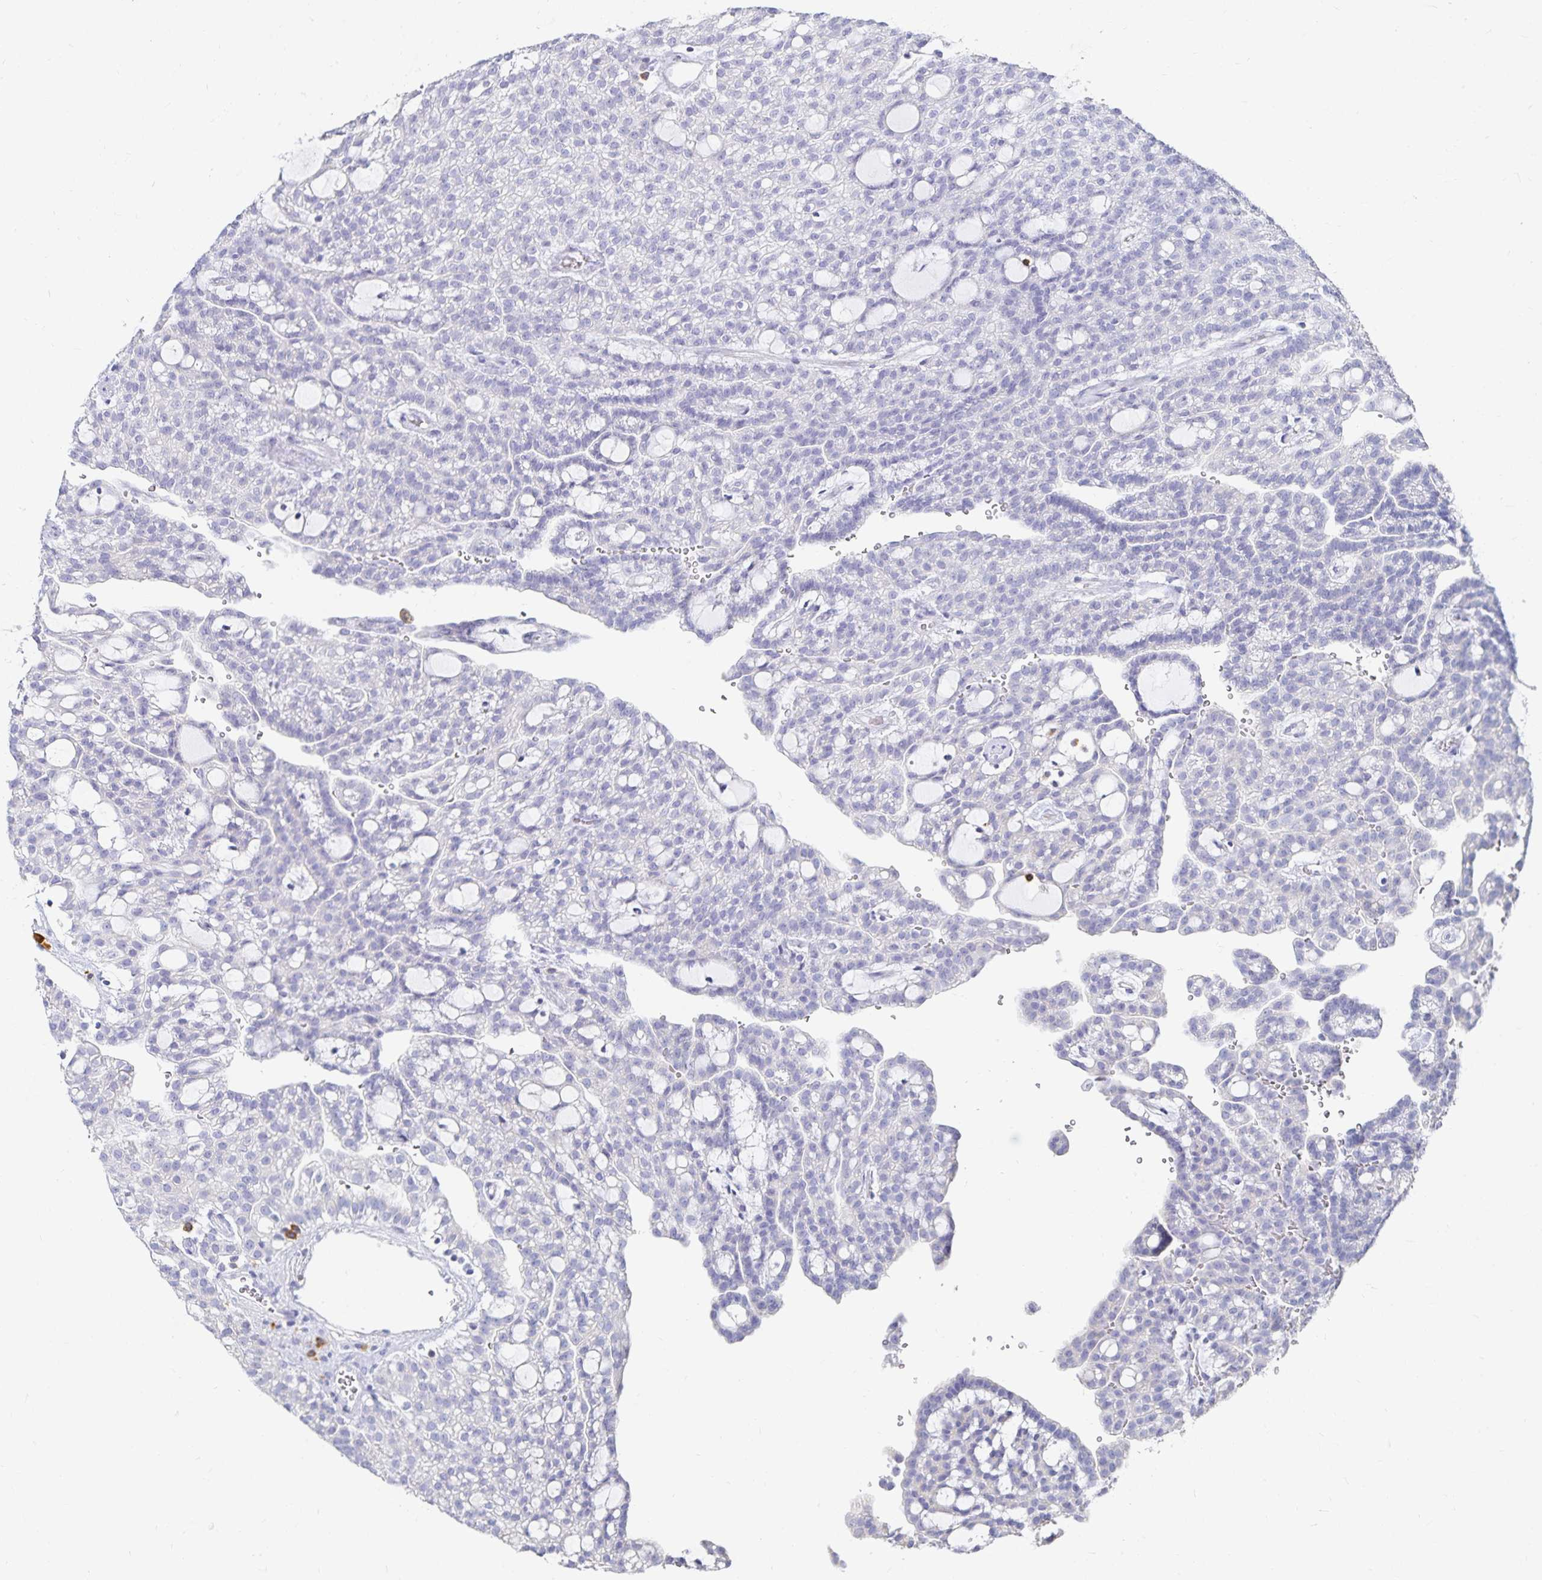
{"staining": {"intensity": "negative", "quantity": "none", "location": "none"}, "tissue": "renal cancer", "cell_type": "Tumor cells", "image_type": "cancer", "snomed": [{"axis": "morphology", "description": "Adenocarcinoma, NOS"}, {"axis": "topography", "description": "Kidney"}], "caption": "This is an immunohistochemistry (IHC) histopathology image of renal cancer. There is no expression in tumor cells.", "gene": "TNIP1", "patient": {"sex": "male", "age": 63}}